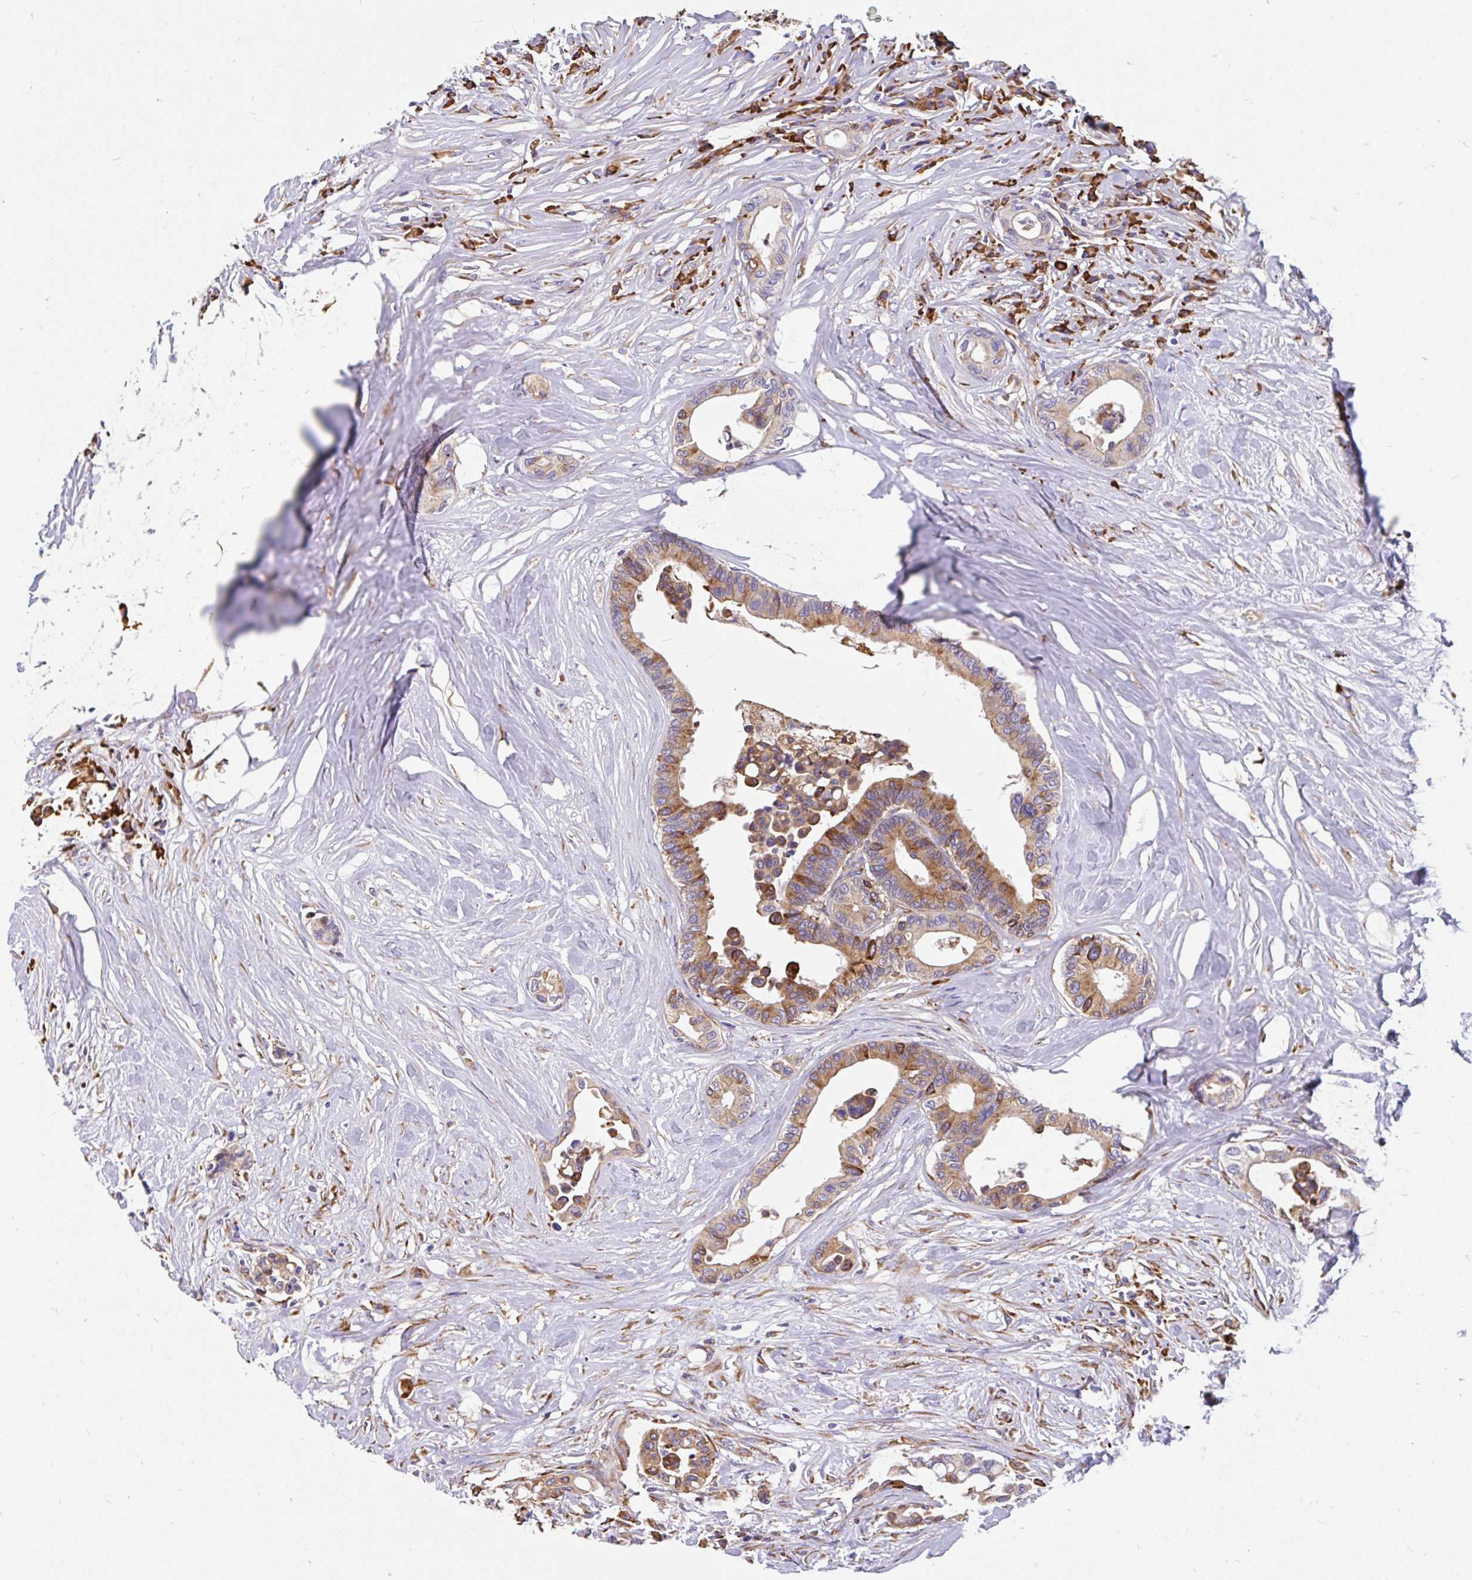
{"staining": {"intensity": "moderate", "quantity": ">75%", "location": "cytoplasmic/membranous"}, "tissue": "colorectal cancer", "cell_type": "Tumor cells", "image_type": "cancer", "snomed": [{"axis": "morphology", "description": "Normal tissue, NOS"}, {"axis": "morphology", "description": "Adenocarcinoma, NOS"}, {"axis": "topography", "description": "Colon"}], "caption": "This is a photomicrograph of immunohistochemistry (IHC) staining of colorectal cancer, which shows moderate expression in the cytoplasmic/membranous of tumor cells.", "gene": "EML5", "patient": {"sex": "male", "age": 82}}